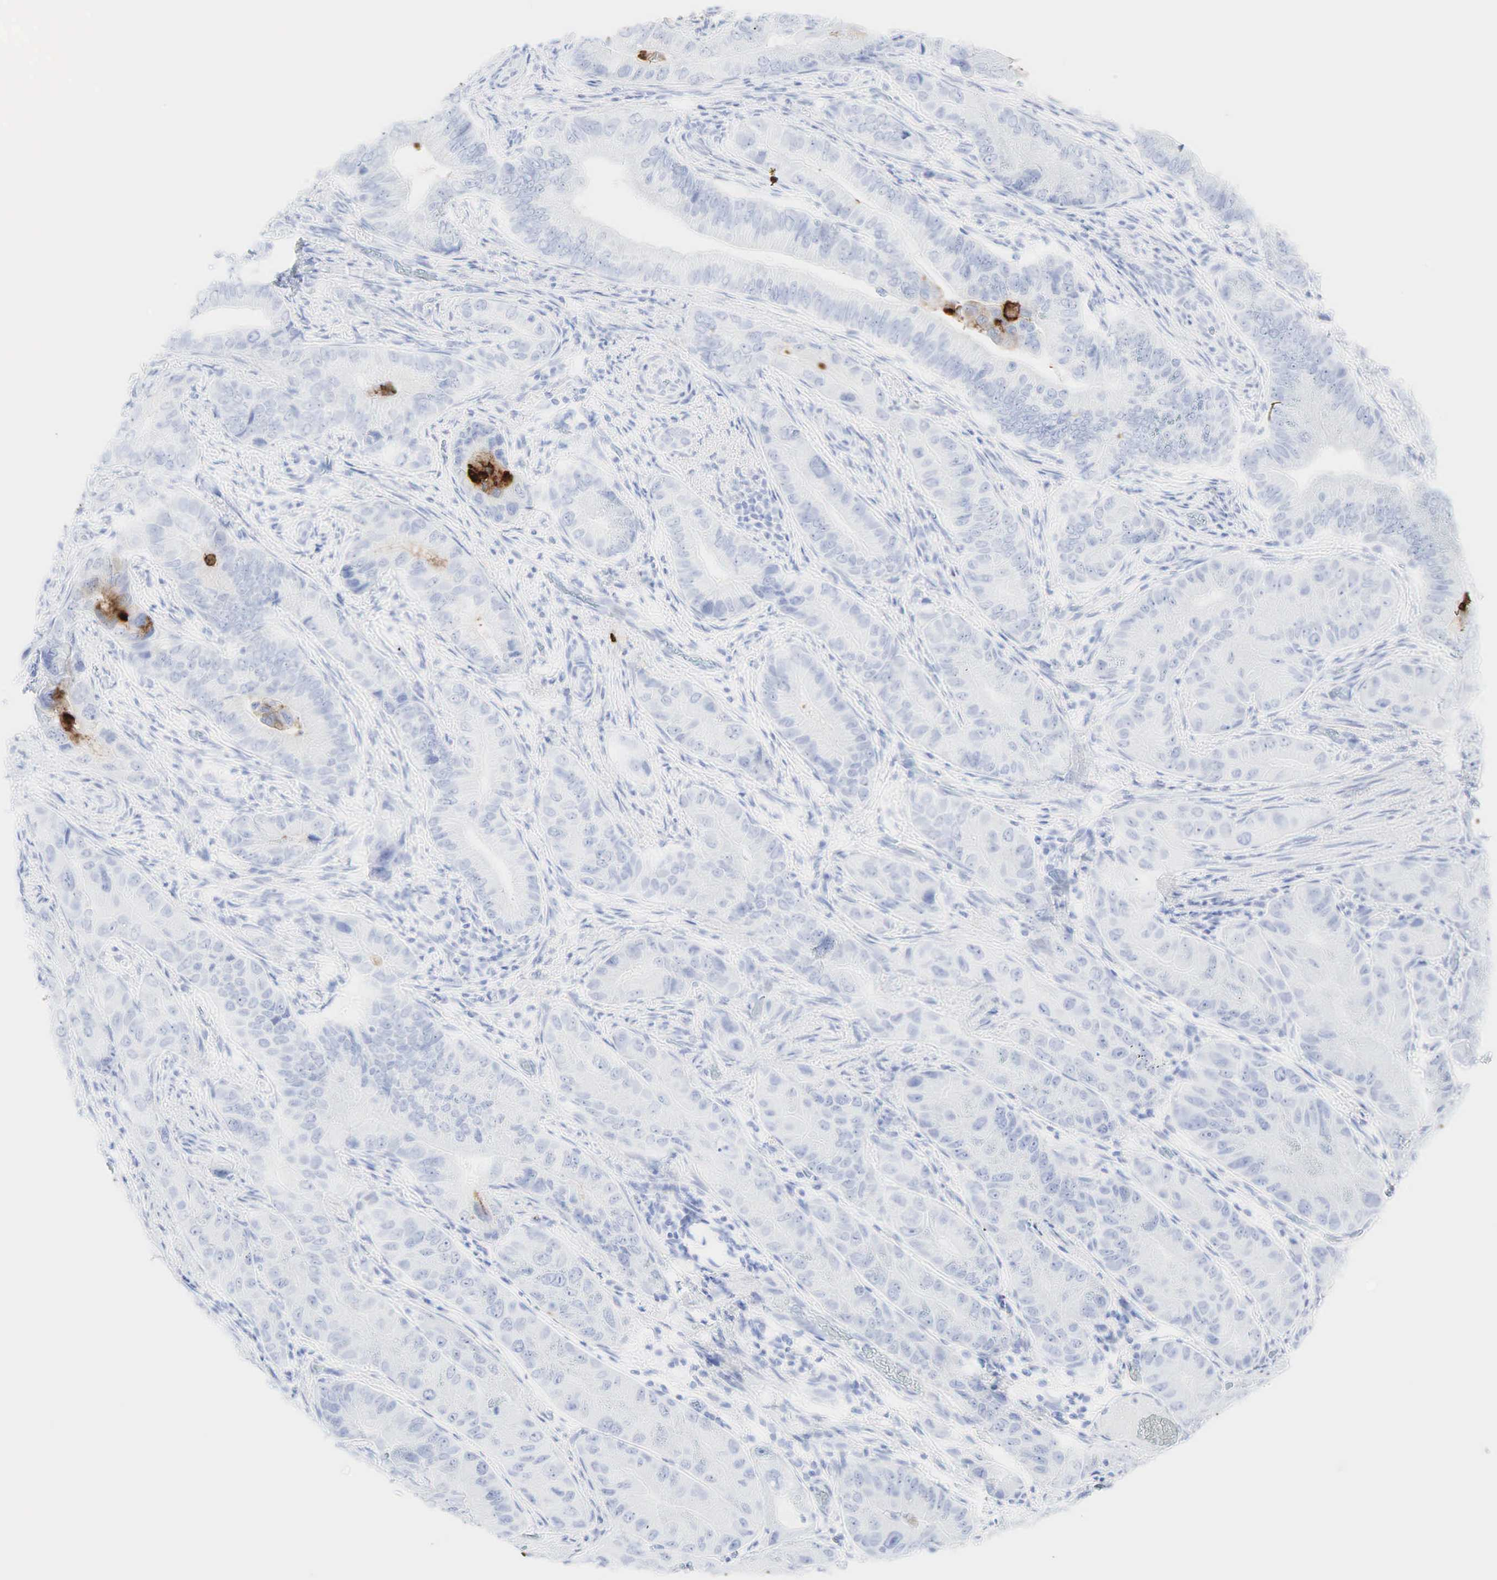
{"staining": {"intensity": "moderate", "quantity": "<25%", "location": "cytoplasmic/membranous"}, "tissue": "pancreatic cancer", "cell_type": "Tumor cells", "image_type": "cancer", "snomed": [{"axis": "morphology", "description": "Adenocarcinoma, NOS"}, {"axis": "topography", "description": "Pancreas"}, {"axis": "topography", "description": "Stomach, upper"}], "caption": "A brown stain highlights moderate cytoplasmic/membranous positivity of a protein in human adenocarcinoma (pancreatic) tumor cells.", "gene": "CEACAM5", "patient": {"sex": "male", "age": 77}}